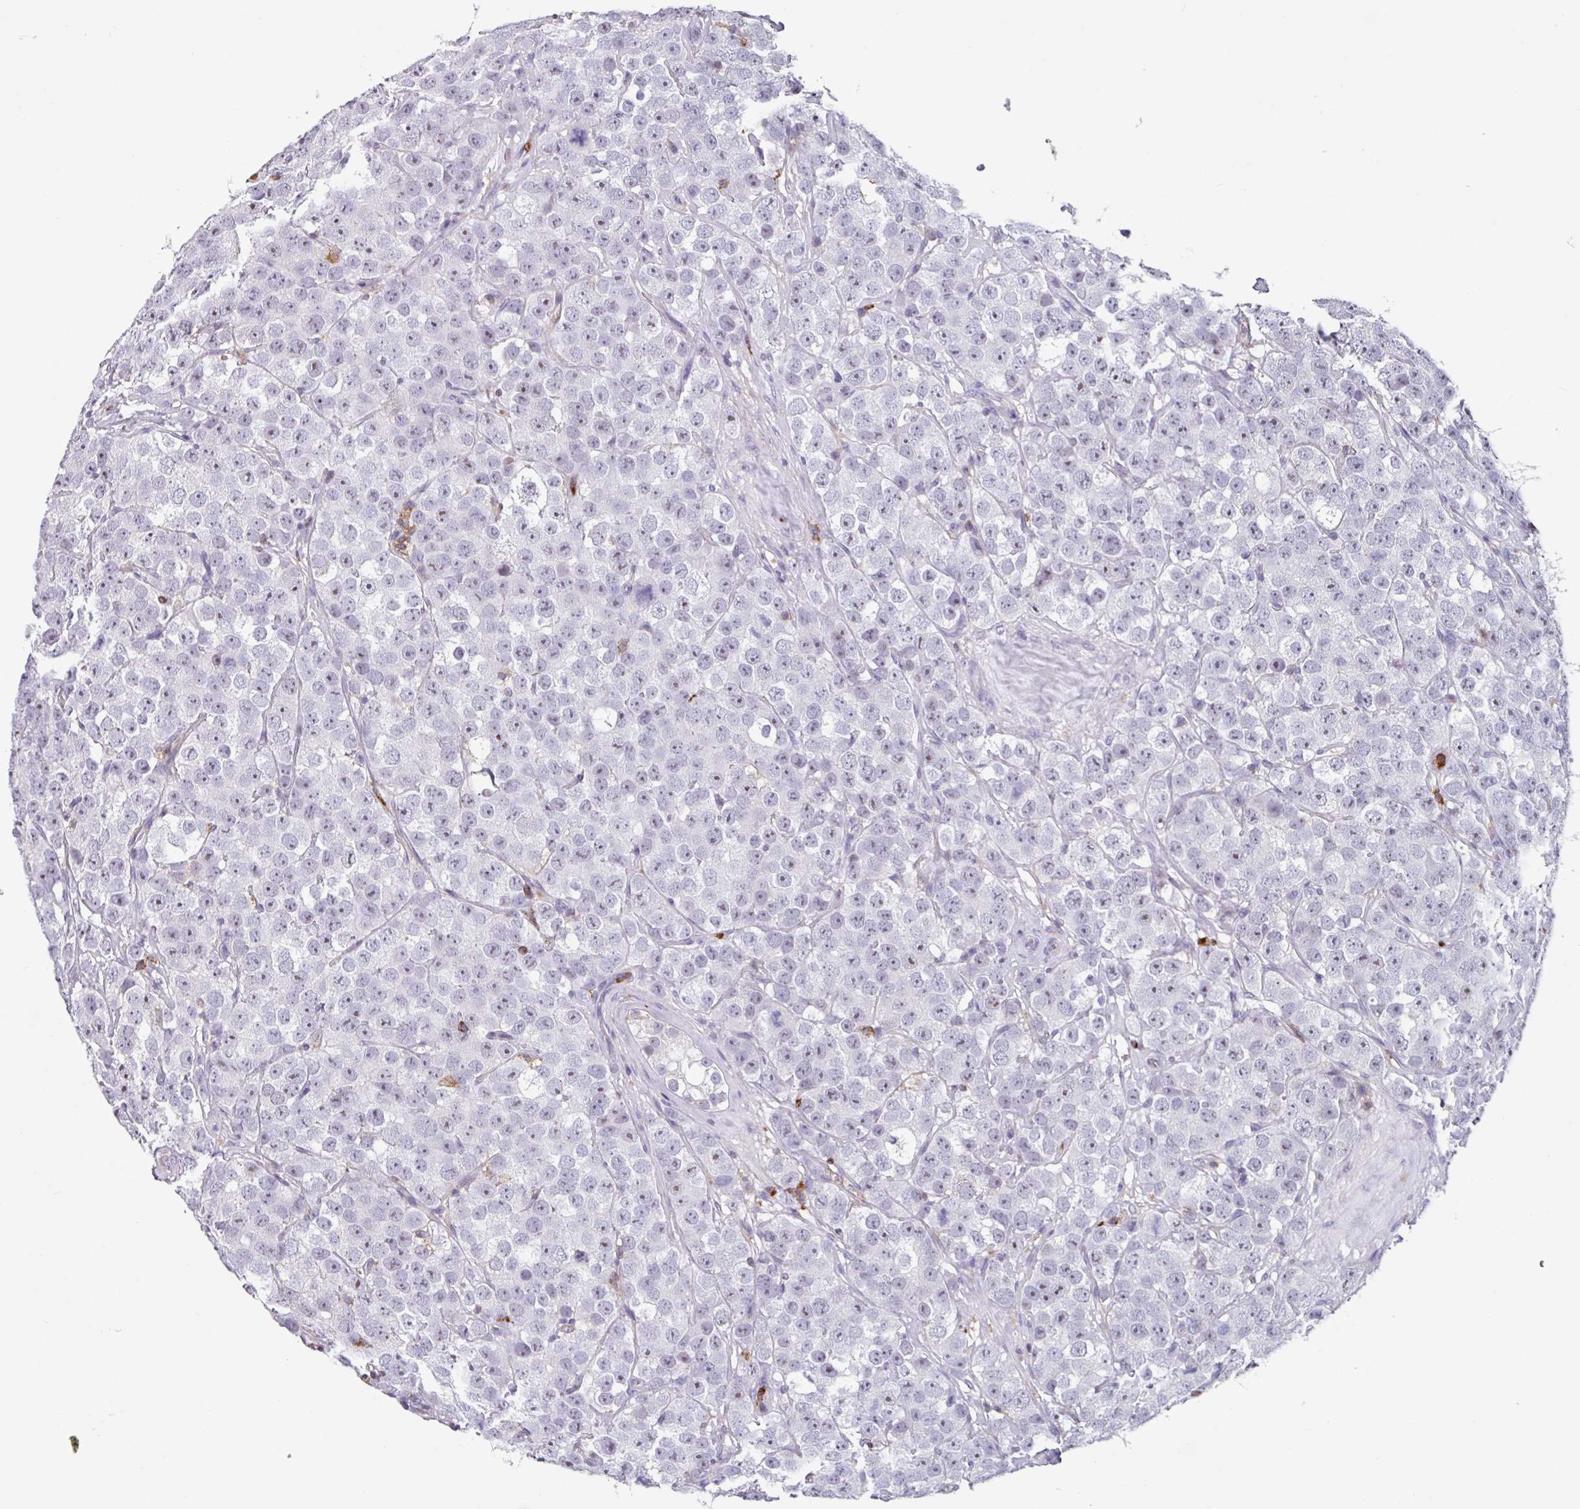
{"staining": {"intensity": "negative", "quantity": "none", "location": "none"}, "tissue": "testis cancer", "cell_type": "Tumor cells", "image_type": "cancer", "snomed": [{"axis": "morphology", "description": "Seminoma, NOS"}, {"axis": "topography", "description": "Testis"}], "caption": "The immunohistochemistry (IHC) image has no significant expression in tumor cells of testis cancer tissue. (Brightfield microscopy of DAB IHC at high magnification).", "gene": "EXOSC5", "patient": {"sex": "male", "age": 28}}